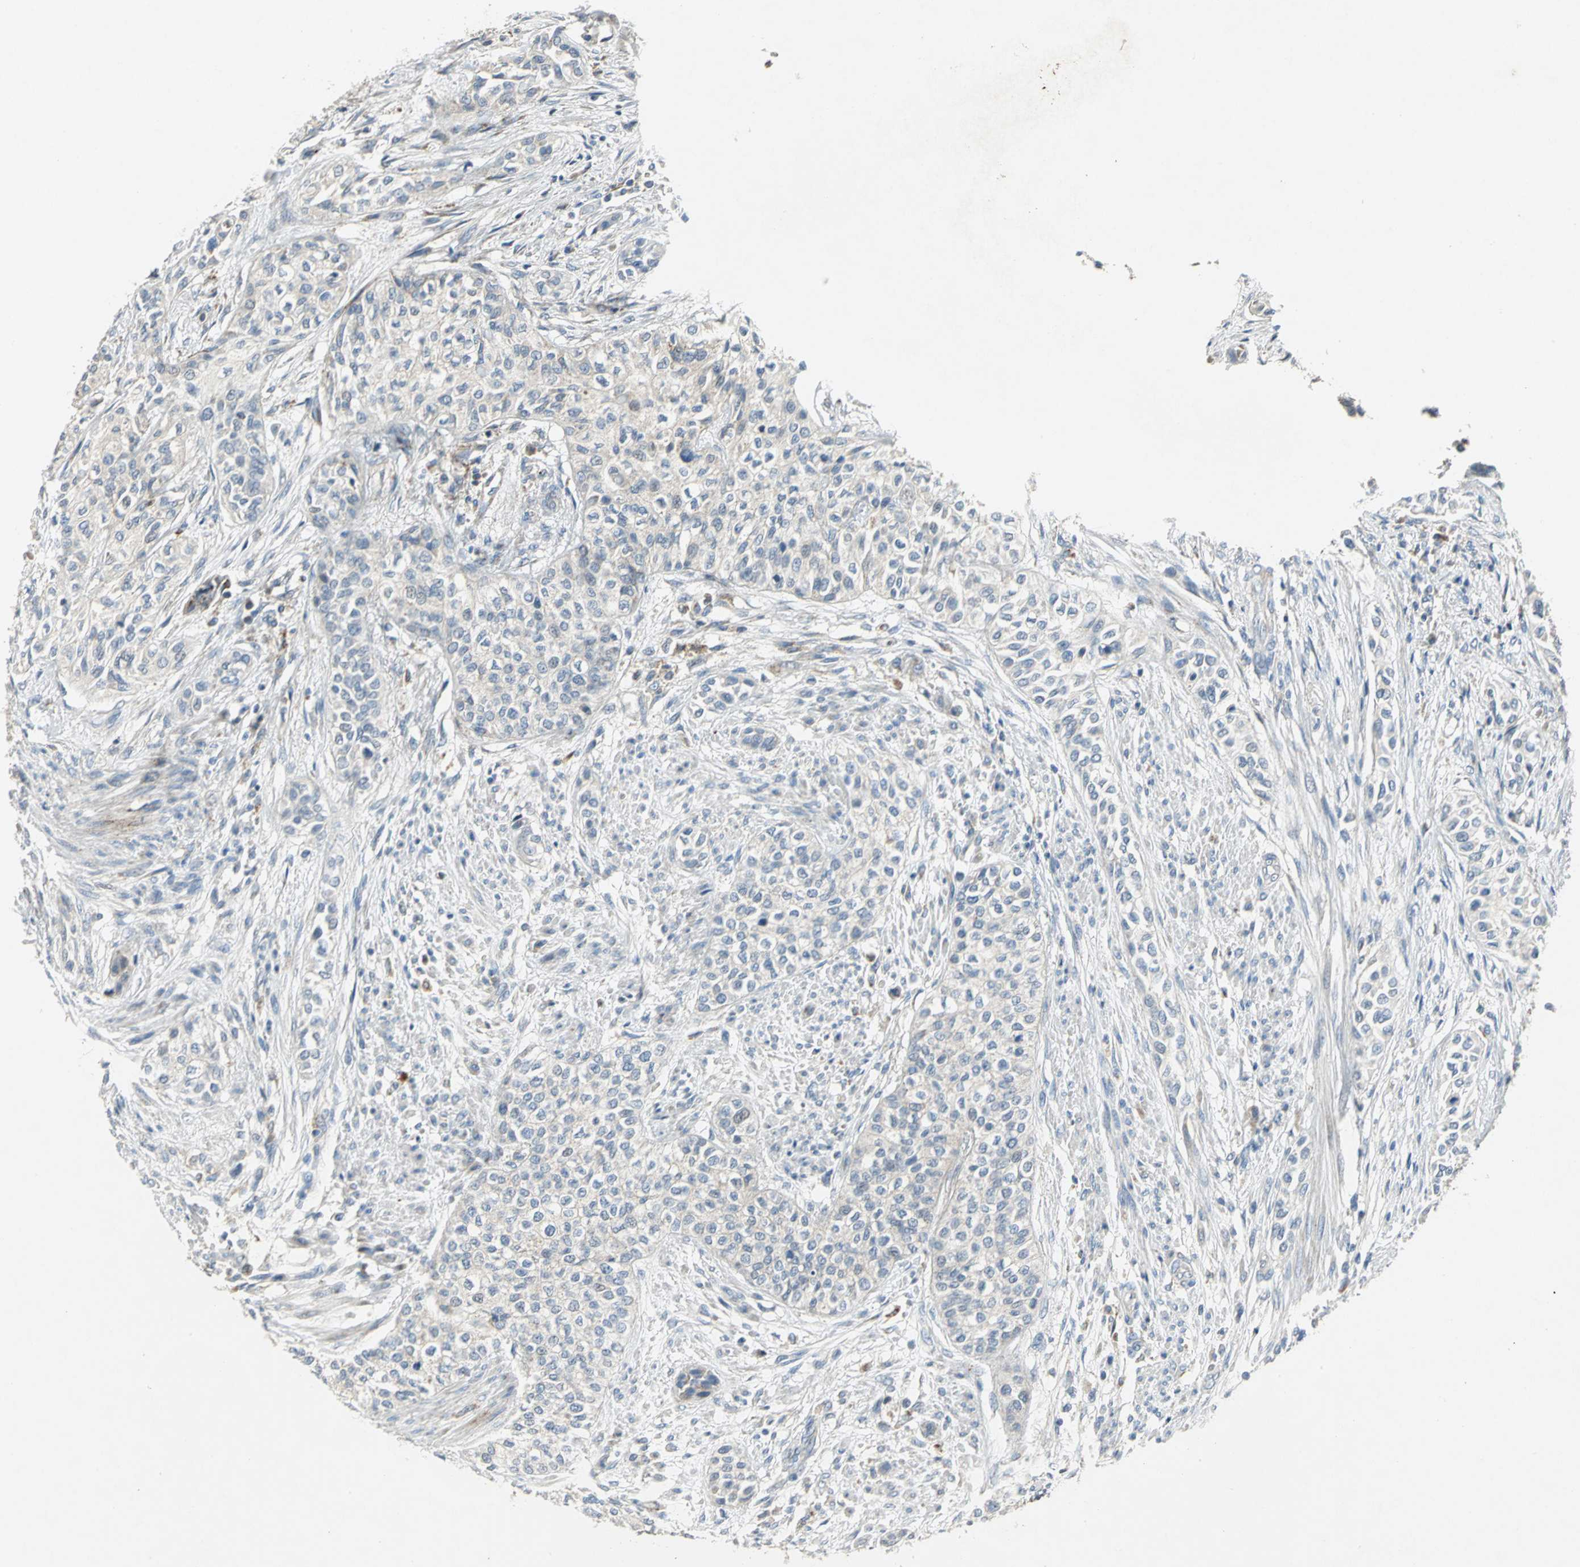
{"staining": {"intensity": "weak", "quantity": "<25%", "location": "cytoplasmic/membranous"}, "tissue": "urothelial cancer", "cell_type": "Tumor cells", "image_type": "cancer", "snomed": [{"axis": "morphology", "description": "Urothelial carcinoma, High grade"}, {"axis": "topography", "description": "Urinary bladder"}], "caption": "This is a photomicrograph of immunohistochemistry staining of urothelial cancer, which shows no expression in tumor cells.", "gene": "SPPL2B", "patient": {"sex": "male", "age": 74}}